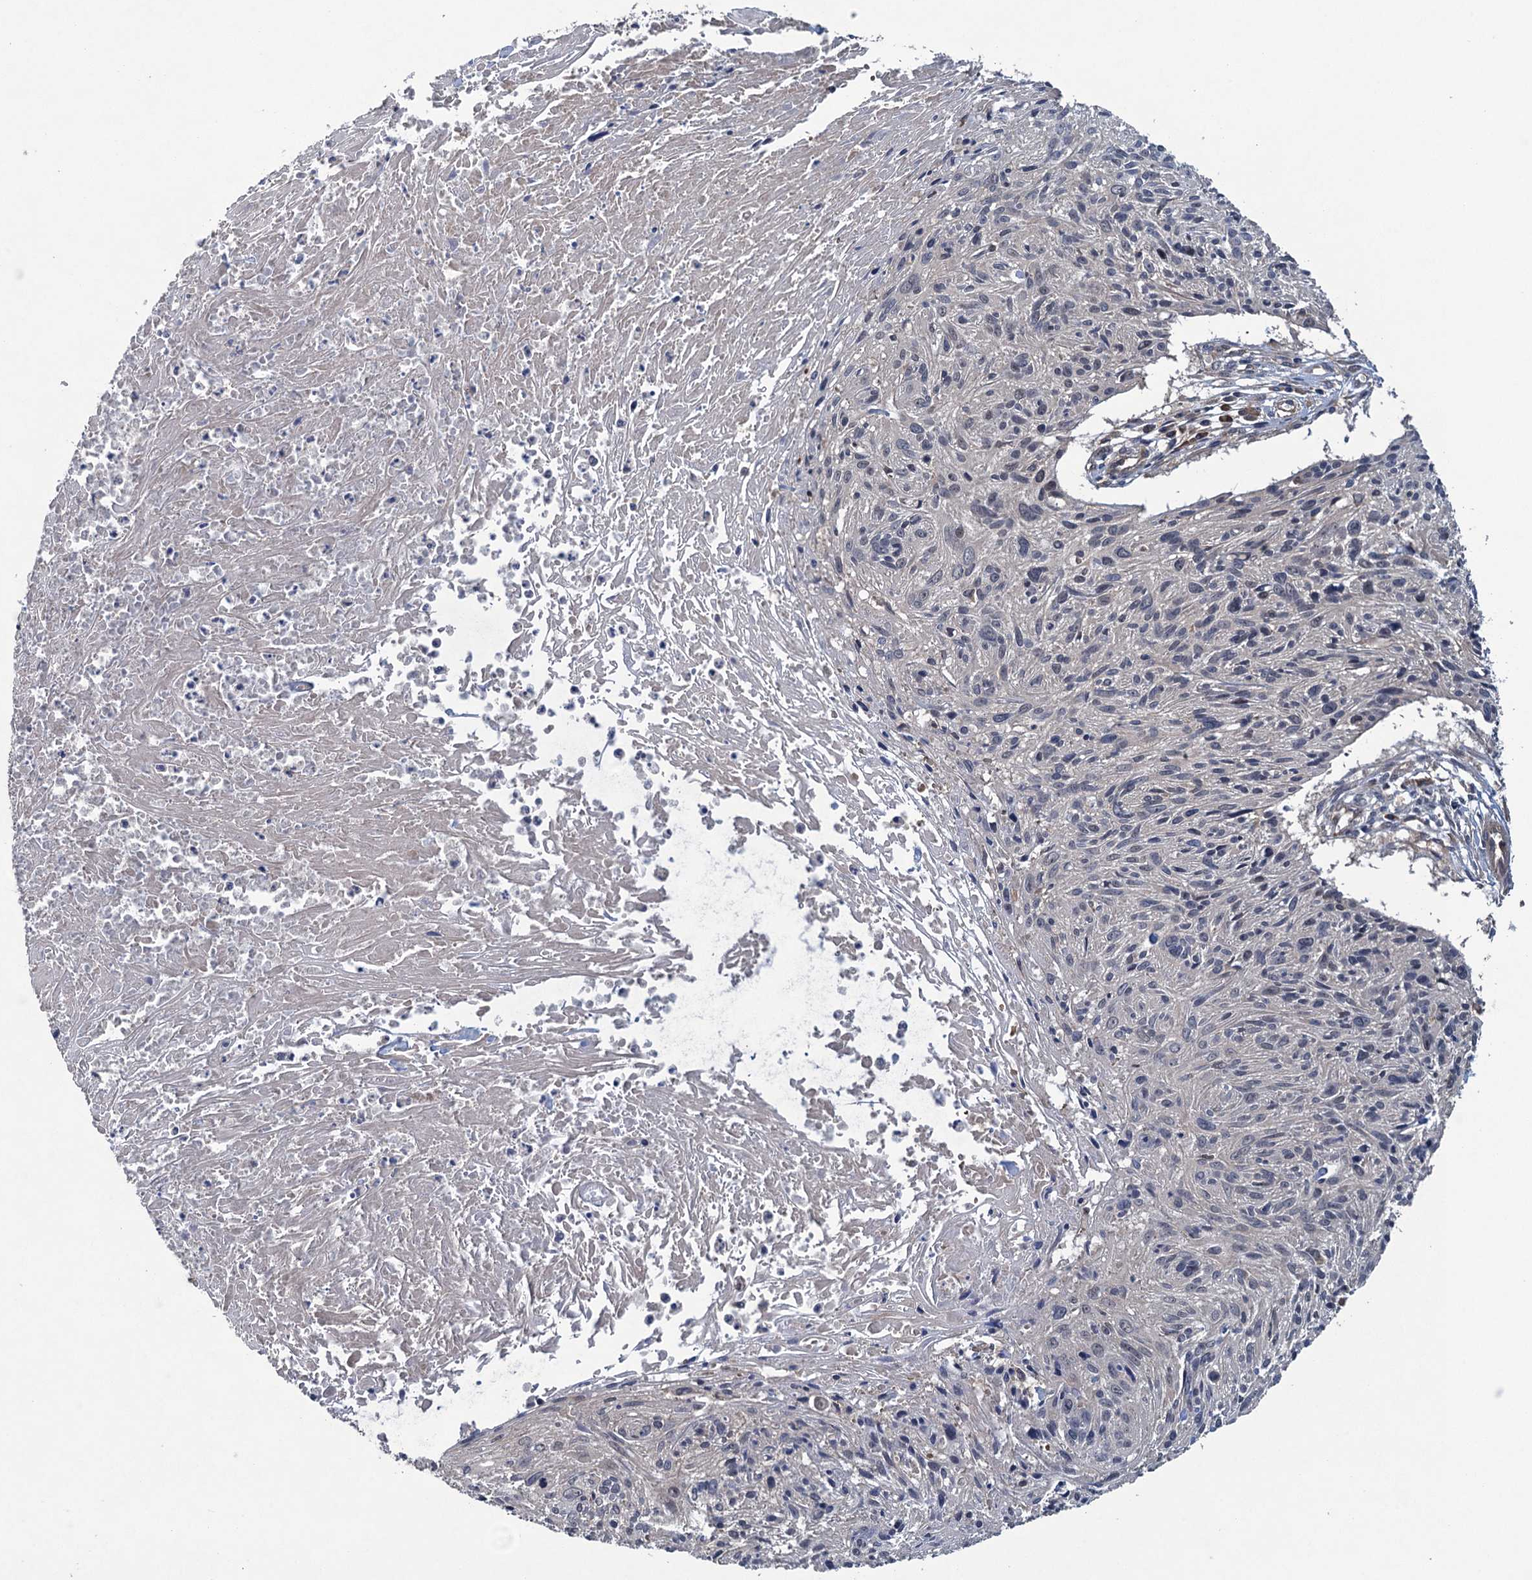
{"staining": {"intensity": "negative", "quantity": "none", "location": "none"}, "tissue": "cervical cancer", "cell_type": "Tumor cells", "image_type": "cancer", "snomed": [{"axis": "morphology", "description": "Squamous cell carcinoma, NOS"}, {"axis": "topography", "description": "Cervix"}], "caption": "An immunohistochemistry (IHC) photomicrograph of squamous cell carcinoma (cervical) is shown. There is no staining in tumor cells of squamous cell carcinoma (cervical).", "gene": "CNTN5", "patient": {"sex": "female", "age": 51}}